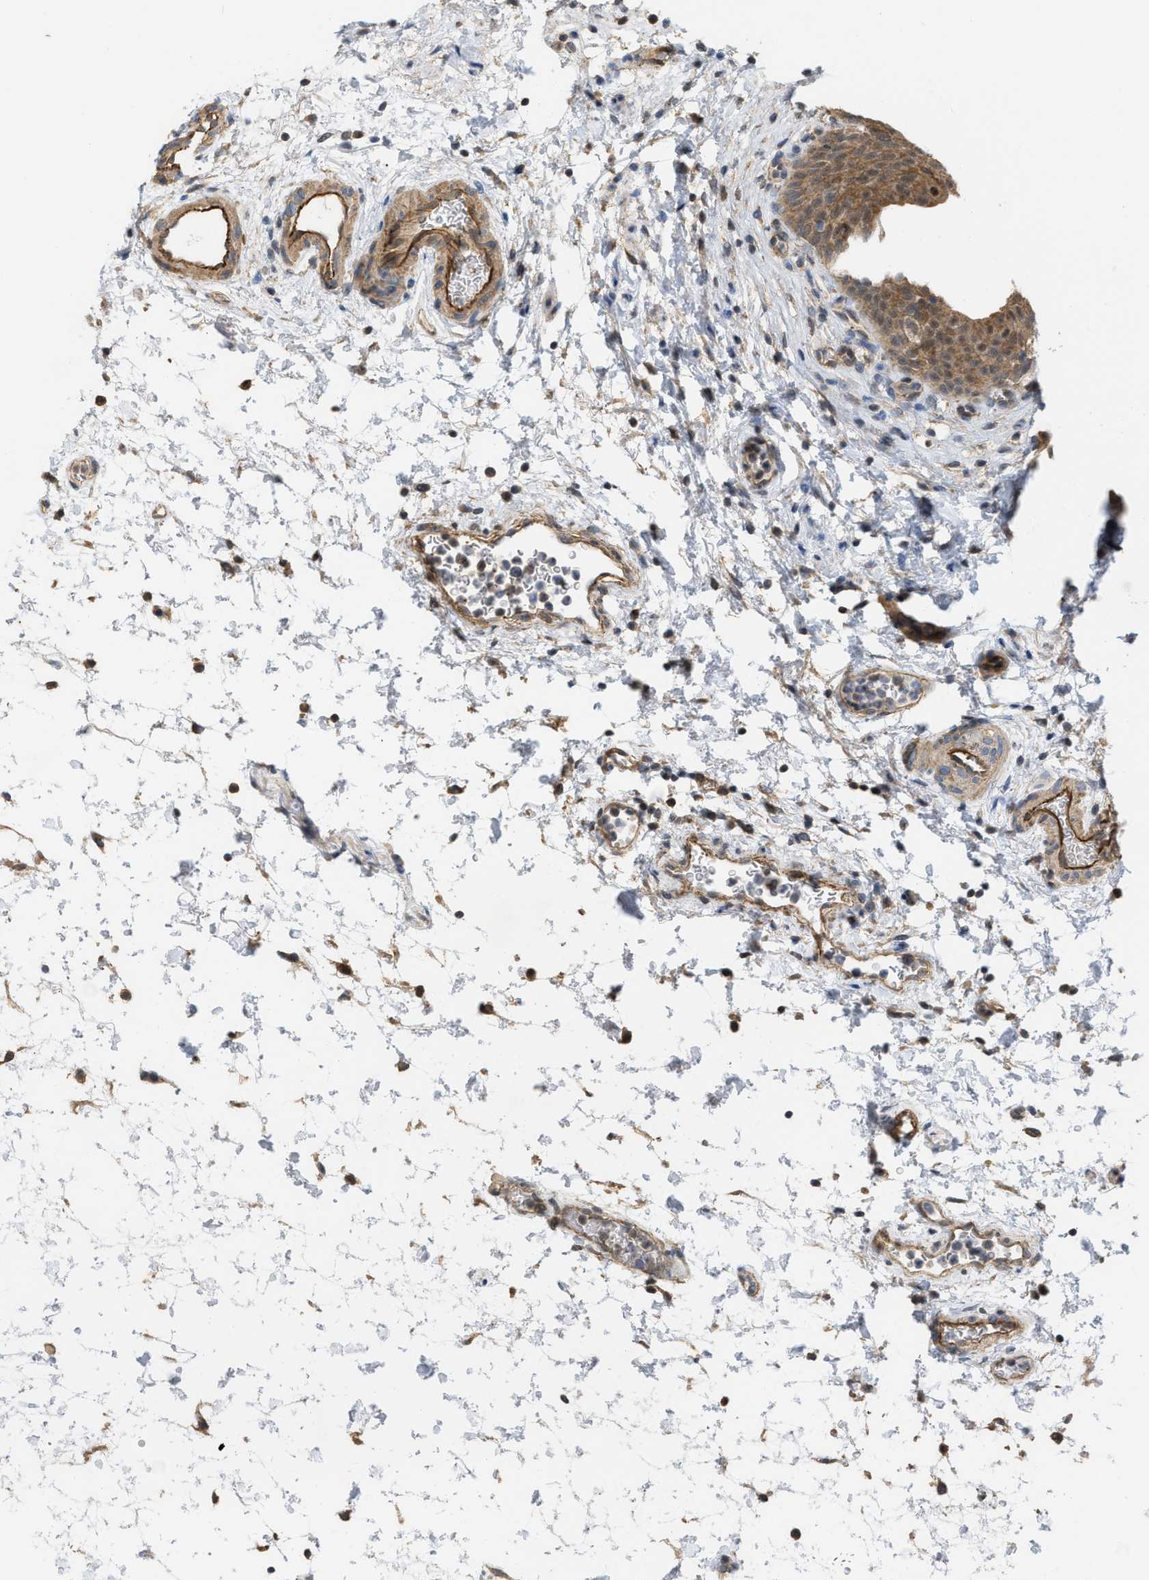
{"staining": {"intensity": "moderate", "quantity": ">75%", "location": "cytoplasmic/membranous,nuclear"}, "tissue": "urinary bladder", "cell_type": "Urothelial cells", "image_type": "normal", "snomed": [{"axis": "morphology", "description": "Normal tissue, NOS"}, {"axis": "topography", "description": "Urinary bladder"}], "caption": "DAB immunohistochemical staining of benign human urinary bladder shows moderate cytoplasmic/membranous,nuclear protein expression in approximately >75% of urothelial cells.", "gene": "NAPEPLD", "patient": {"sex": "male", "age": 37}}